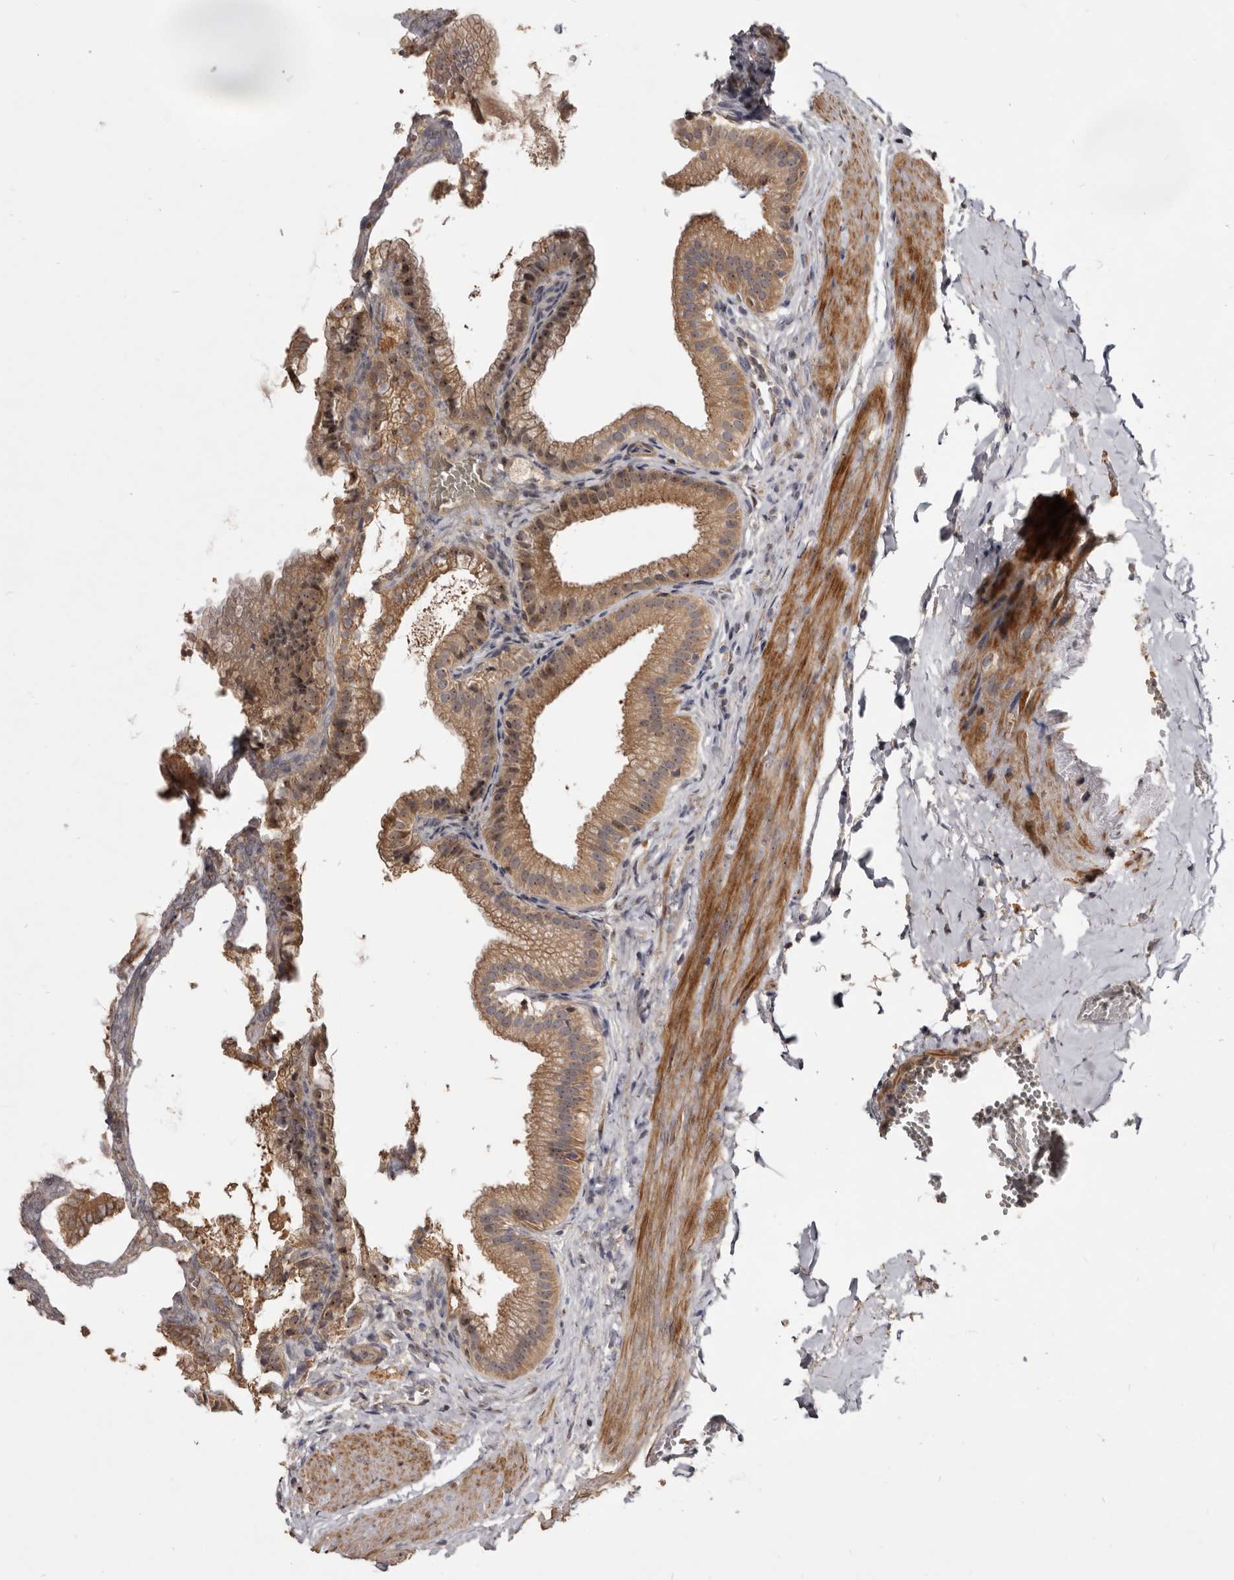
{"staining": {"intensity": "moderate", "quantity": ">75%", "location": "cytoplasmic/membranous"}, "tissue": "gallbladder", "cell_type": "Glandular cells", "image_type": "normal", "snomed": [{"axis": "morphology", "description": "Normal tissue, NOS"}, {"axis": "topography", "description": "Gallbladder"}], "caption": "Gallbladder stained for a protein (brown) reveals moderate cytoplasmic/membranous positive positivity in about >75% of glandular cells.", "gene": "TTC39A", "patient": {"sex": "male", "age": 38}}